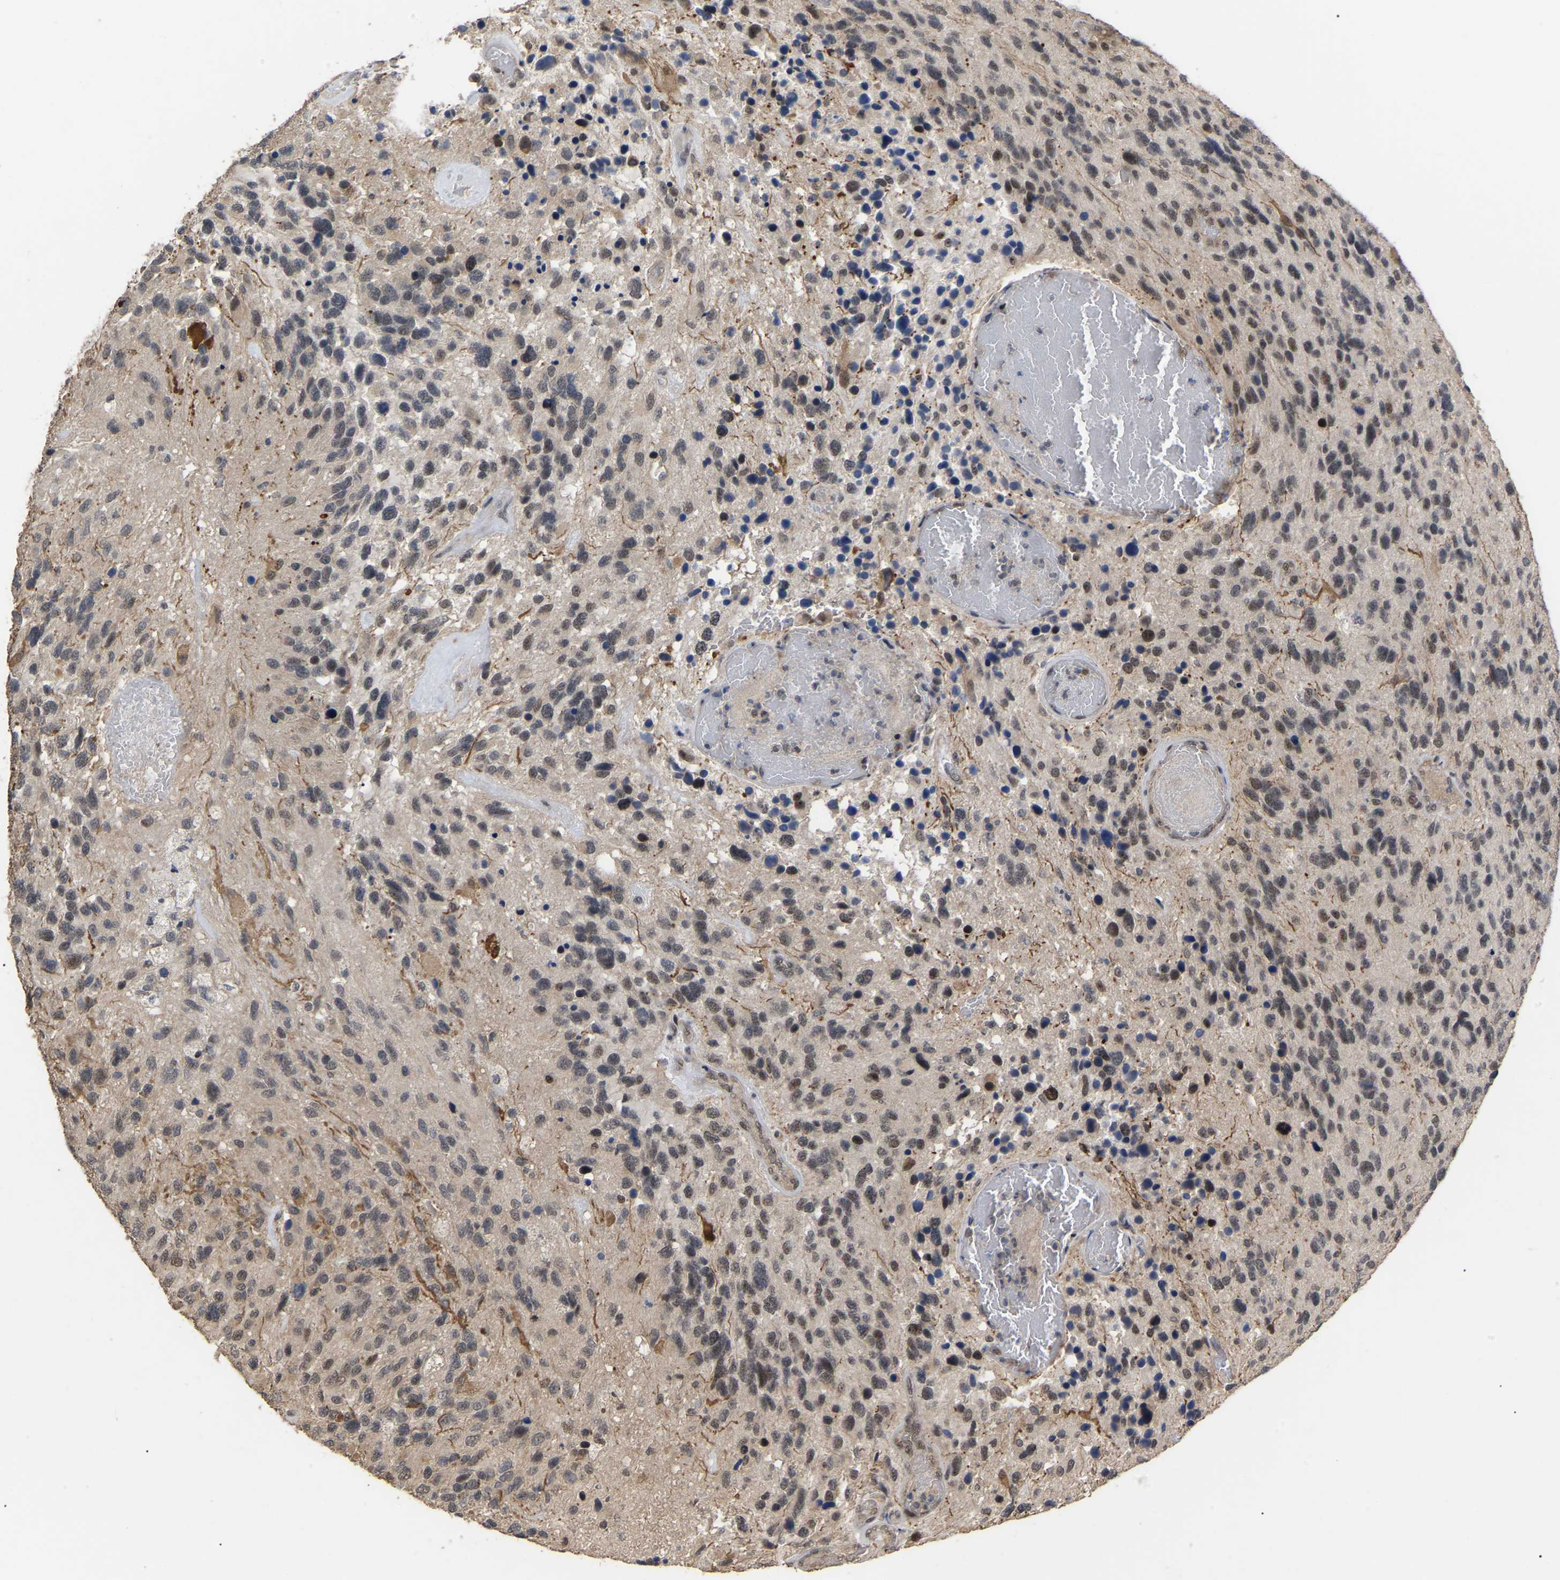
{"staining": {"intensity": "weak", "quantity": ">75%", "location": "nuclear"}, "tissue": "glioma", "cell_type": "Tumor cells", "image_type": "cancer", "snomed": [{"axis": "morphology", "description": "Glioma, malignant, High grade"}, {"axis": "topography", "description": "Brain"}], "caption": "This image displays malignant glioma (high-grade) stained with immunohistochemistry to label a protein in brown. The nuclear of tumor cells show weak positivity for the protein. Nuclei are counter-stained blue.", "gene": "JAZF1", "patient": {"sex": "female", "age": 58}}